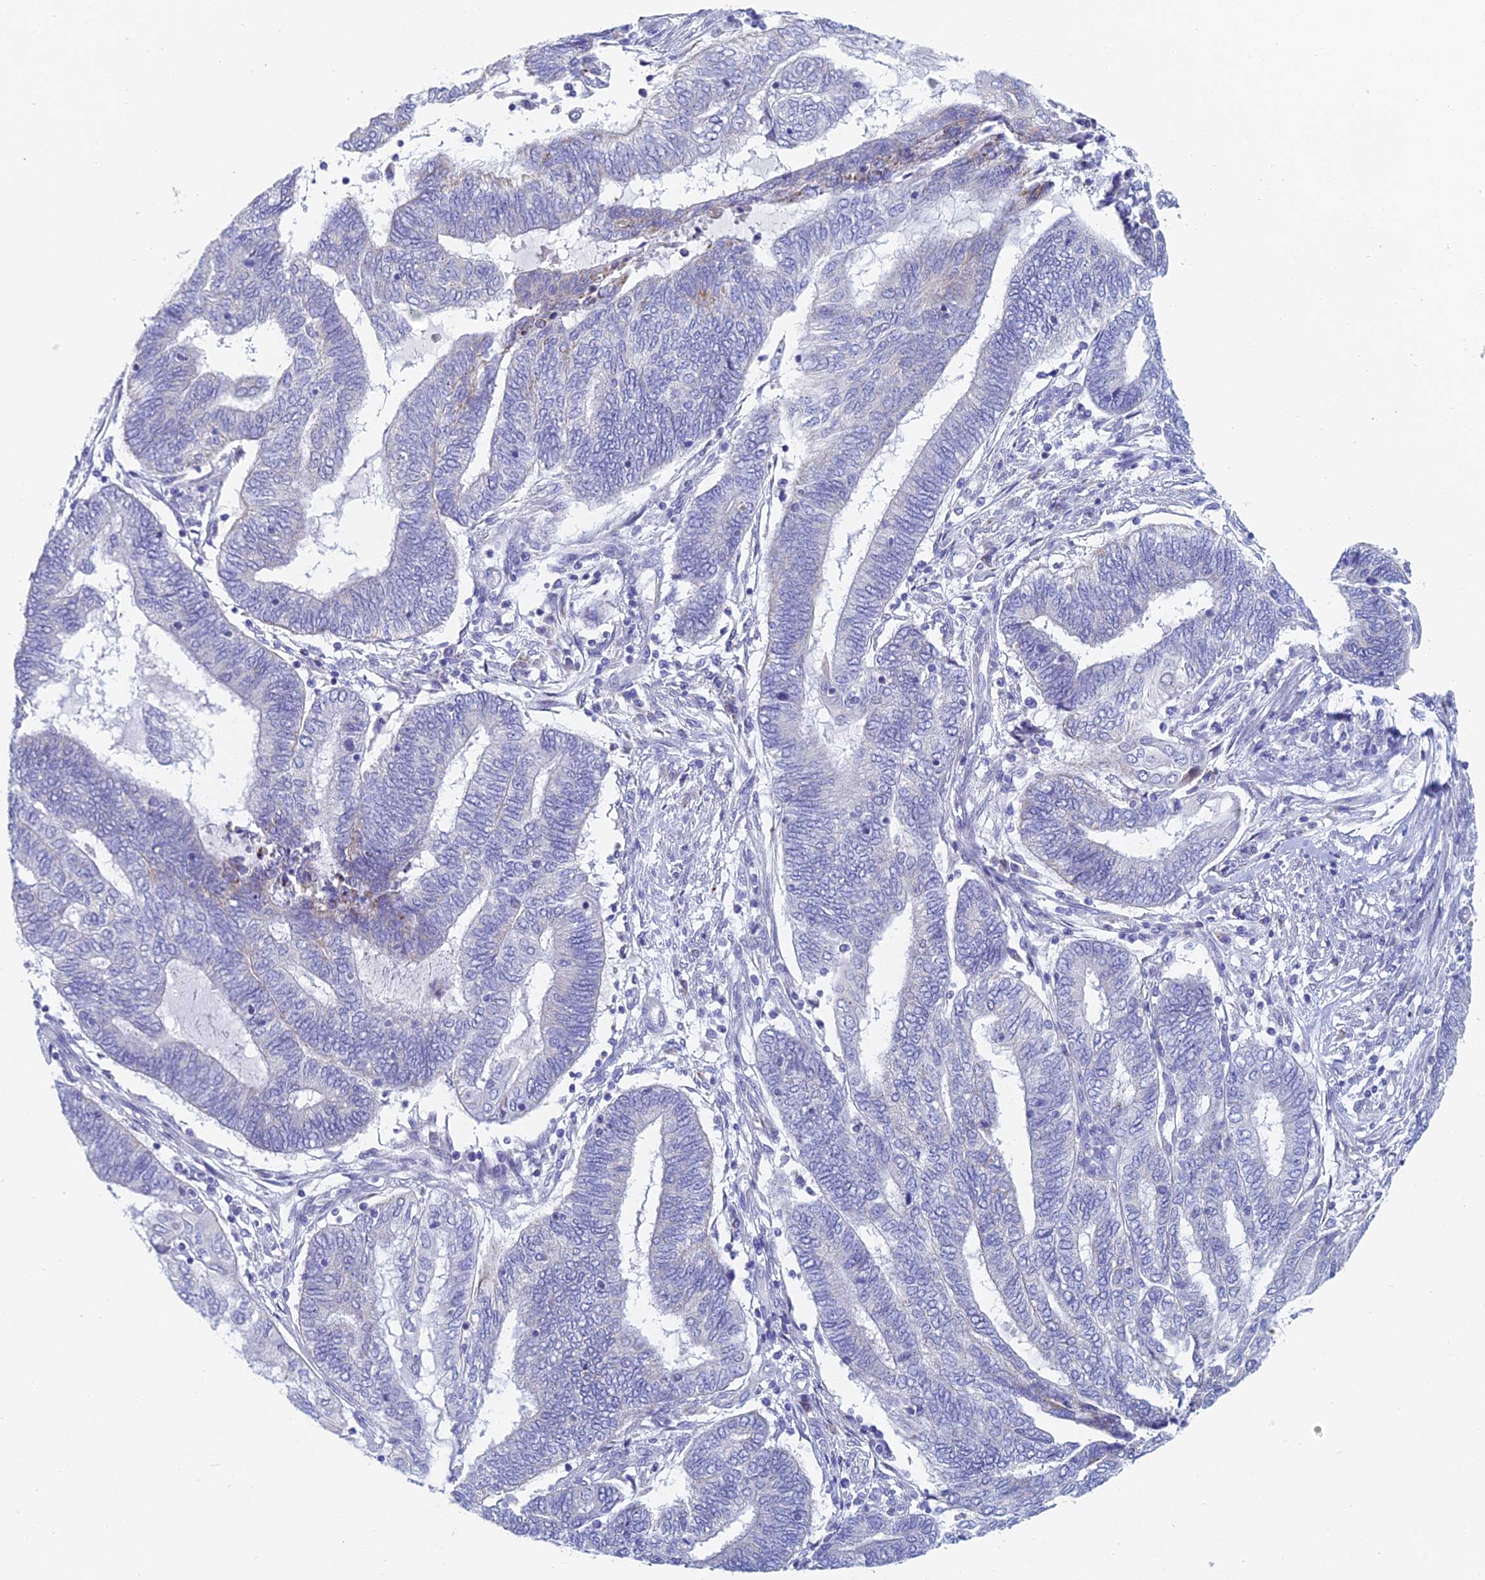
{"staining": {"intensity": "negative", "quantity": "none", "location": "none"}, "tissue": "endometrial cancer", "cell_type": "Tumor cells", "image_type": "cancer", "snomed": [{"axis": "morphology", "description": "Adenocarcinoma, NOS"}, {"axis": "topography", "description": "Uterus"}, {"axis": "topography", "description": "Endometrium"}], "caption": "Immunohistochemistry (IHC) of endometrial cancer shows no staining in tumor cells. (Brightfield microscopy of DAB (3,3'-diaminobenzidine) immunohistochemistry (IHC) at high magnification).", "gene": "ACSM1", "patient": {"sex": "female", "age": 70}}